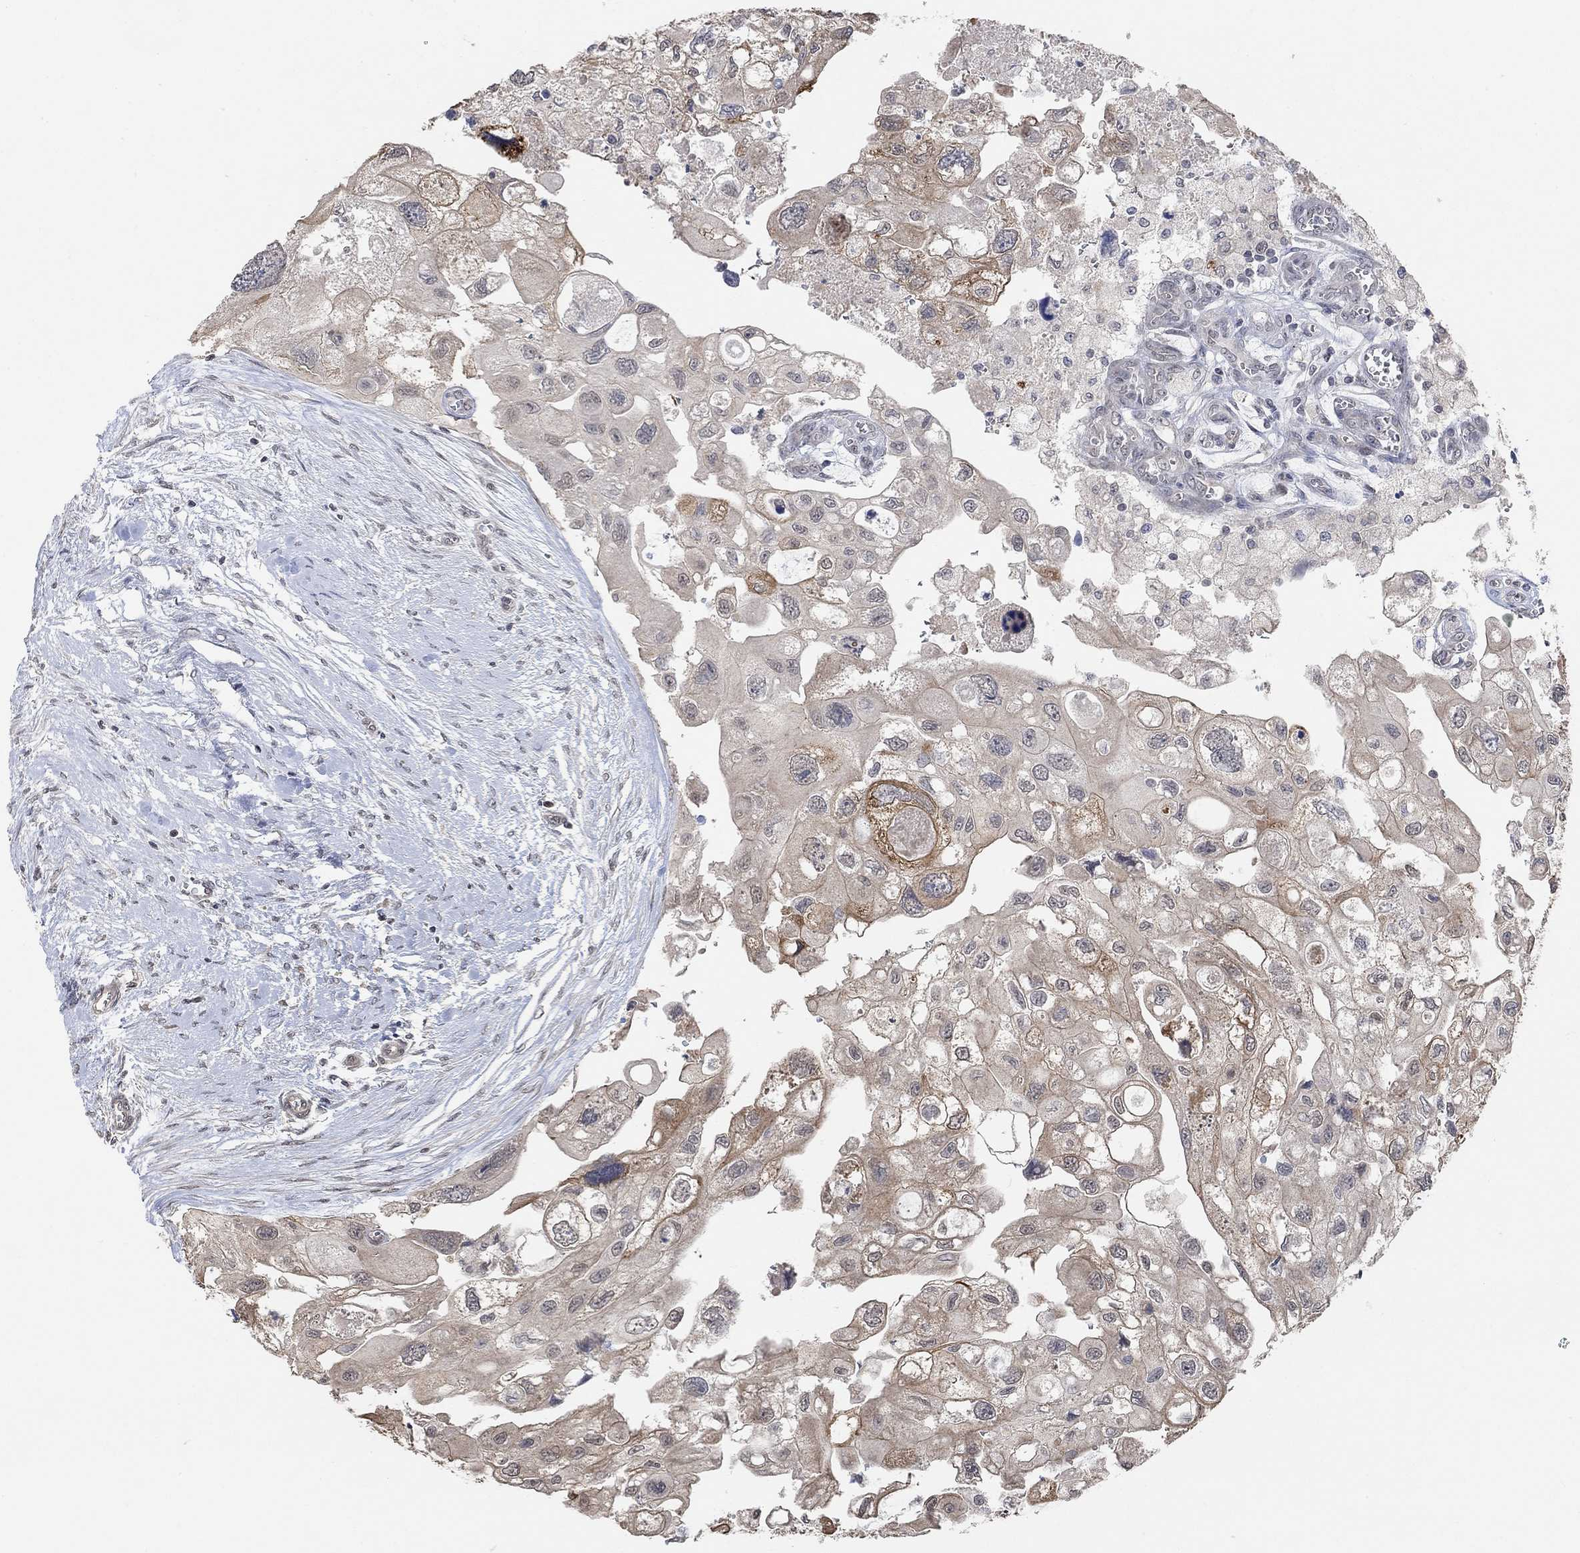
{"staining": {"intensity": "strong", "quantity": "<25%", "location": "cytoplasmic/membranous"}, "tissue": "urothelial cancer", "cell_type": "Tumor cells", "image_type": "cancer", "snomed": [{"axis": "morphology", "description": "Urothelial carcinoma, High grade"}, {"axis": "topography", "description": "Urinary bladder"}], "caption": "Immunohistochemistry of urothelial cancer demonstrates medium levels of strong cytoplasmic/membranous staining in about <25% of tumor cells.", "gene": "UNC5B", "patient": {"sex": "male", "age": 59}}